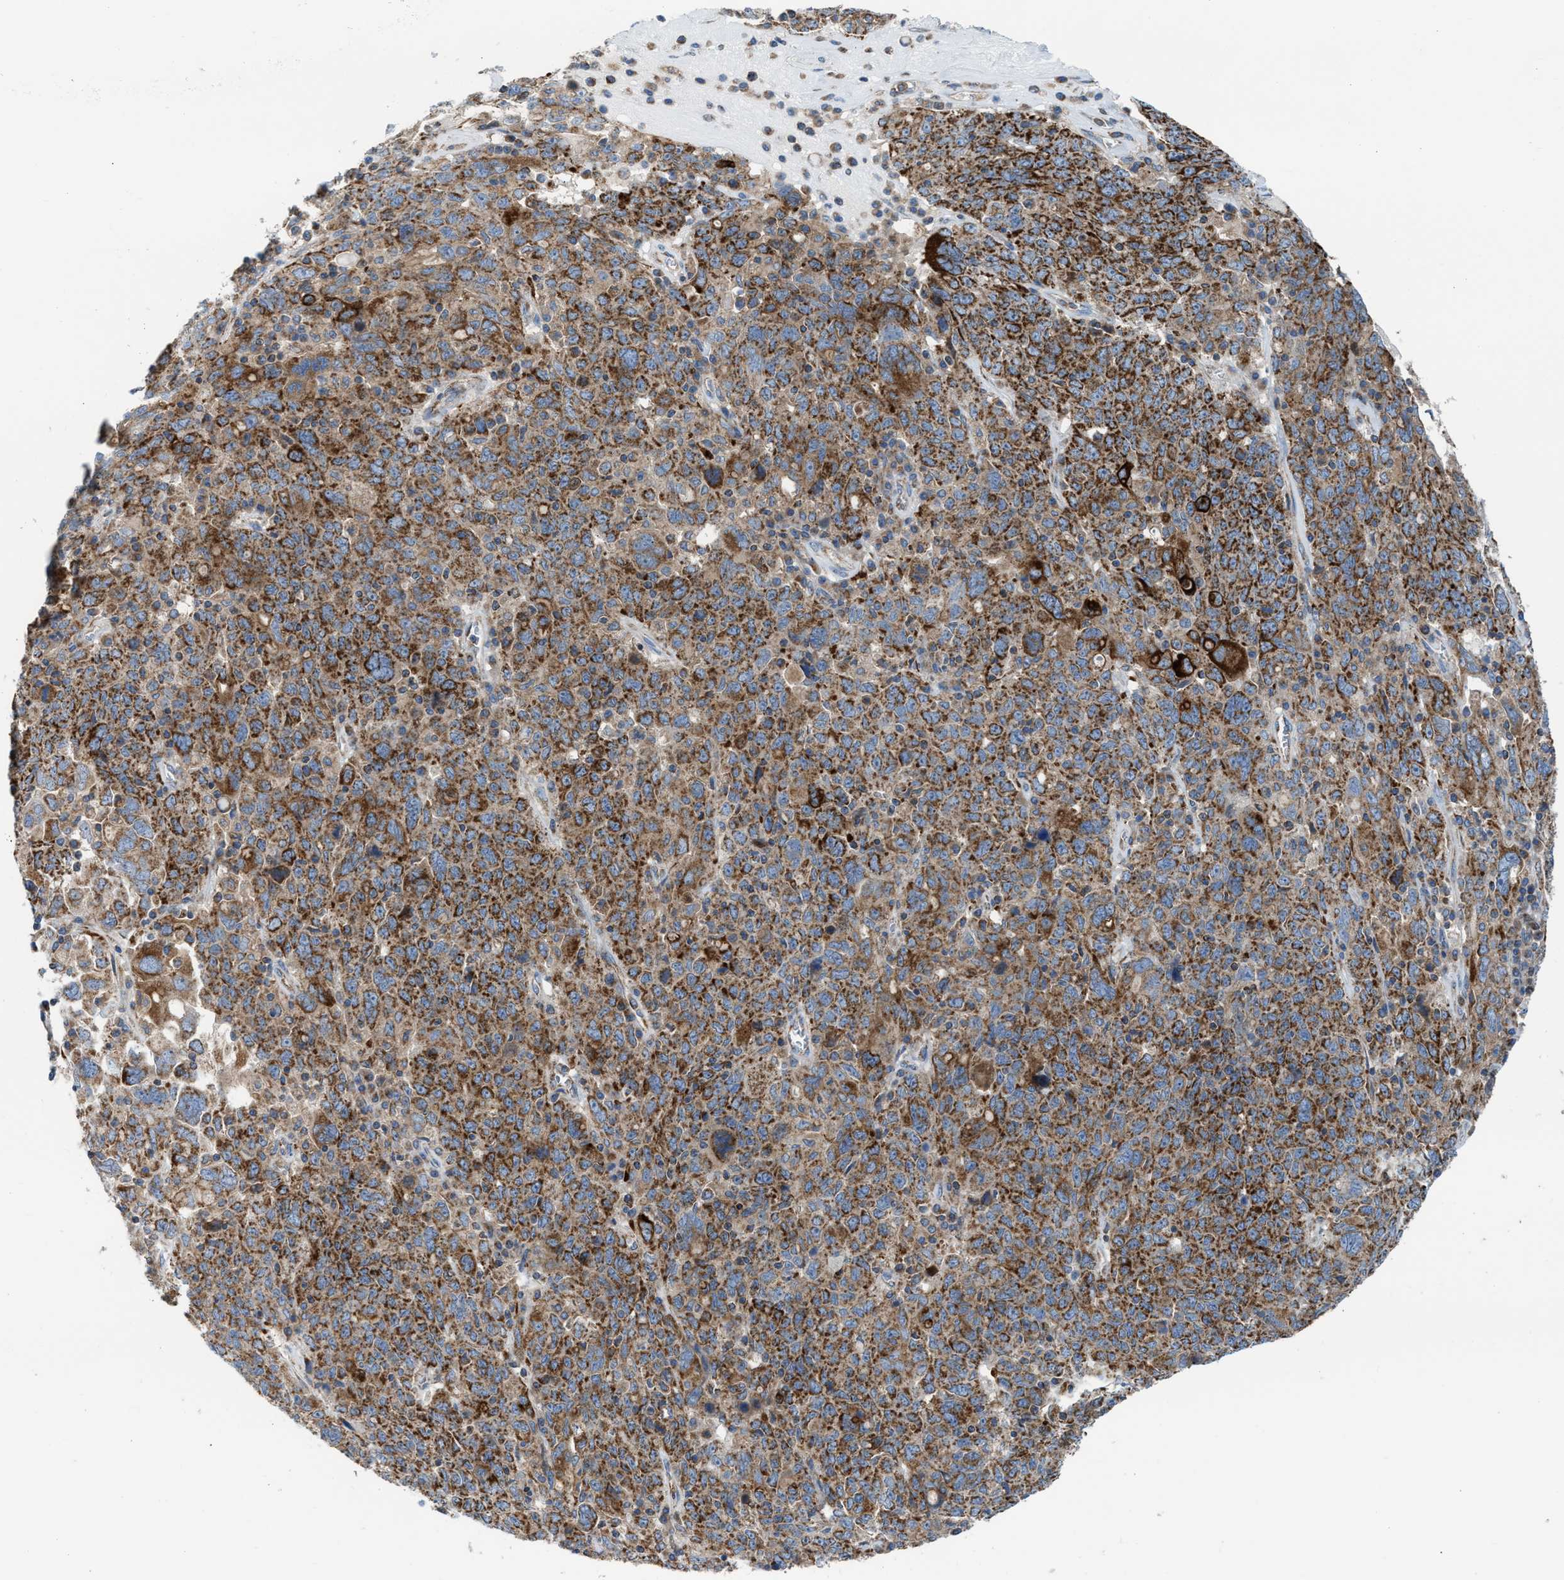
{"staining": {"intensity": "moderate", "quantity": ">75%", "location": "cytoplasmic/membranous"}, "tissue": "ovarian cancer", "cell_type": "Tumor cells", "image_type": "cancer", "snomed": [{"axis": "morphology", "description": "Carcinoma, endometroid"}, {"axis": "topography", "description": "Ovary"}], "caption": "A micrograph of ovarian endometroid carcinoma stained for a protein demonstrates moderate cytoplasmic/membranous brown staining in tumor cells.", "gene": "TBC1D15", "patient": {"sex": "female", "age": 62}}